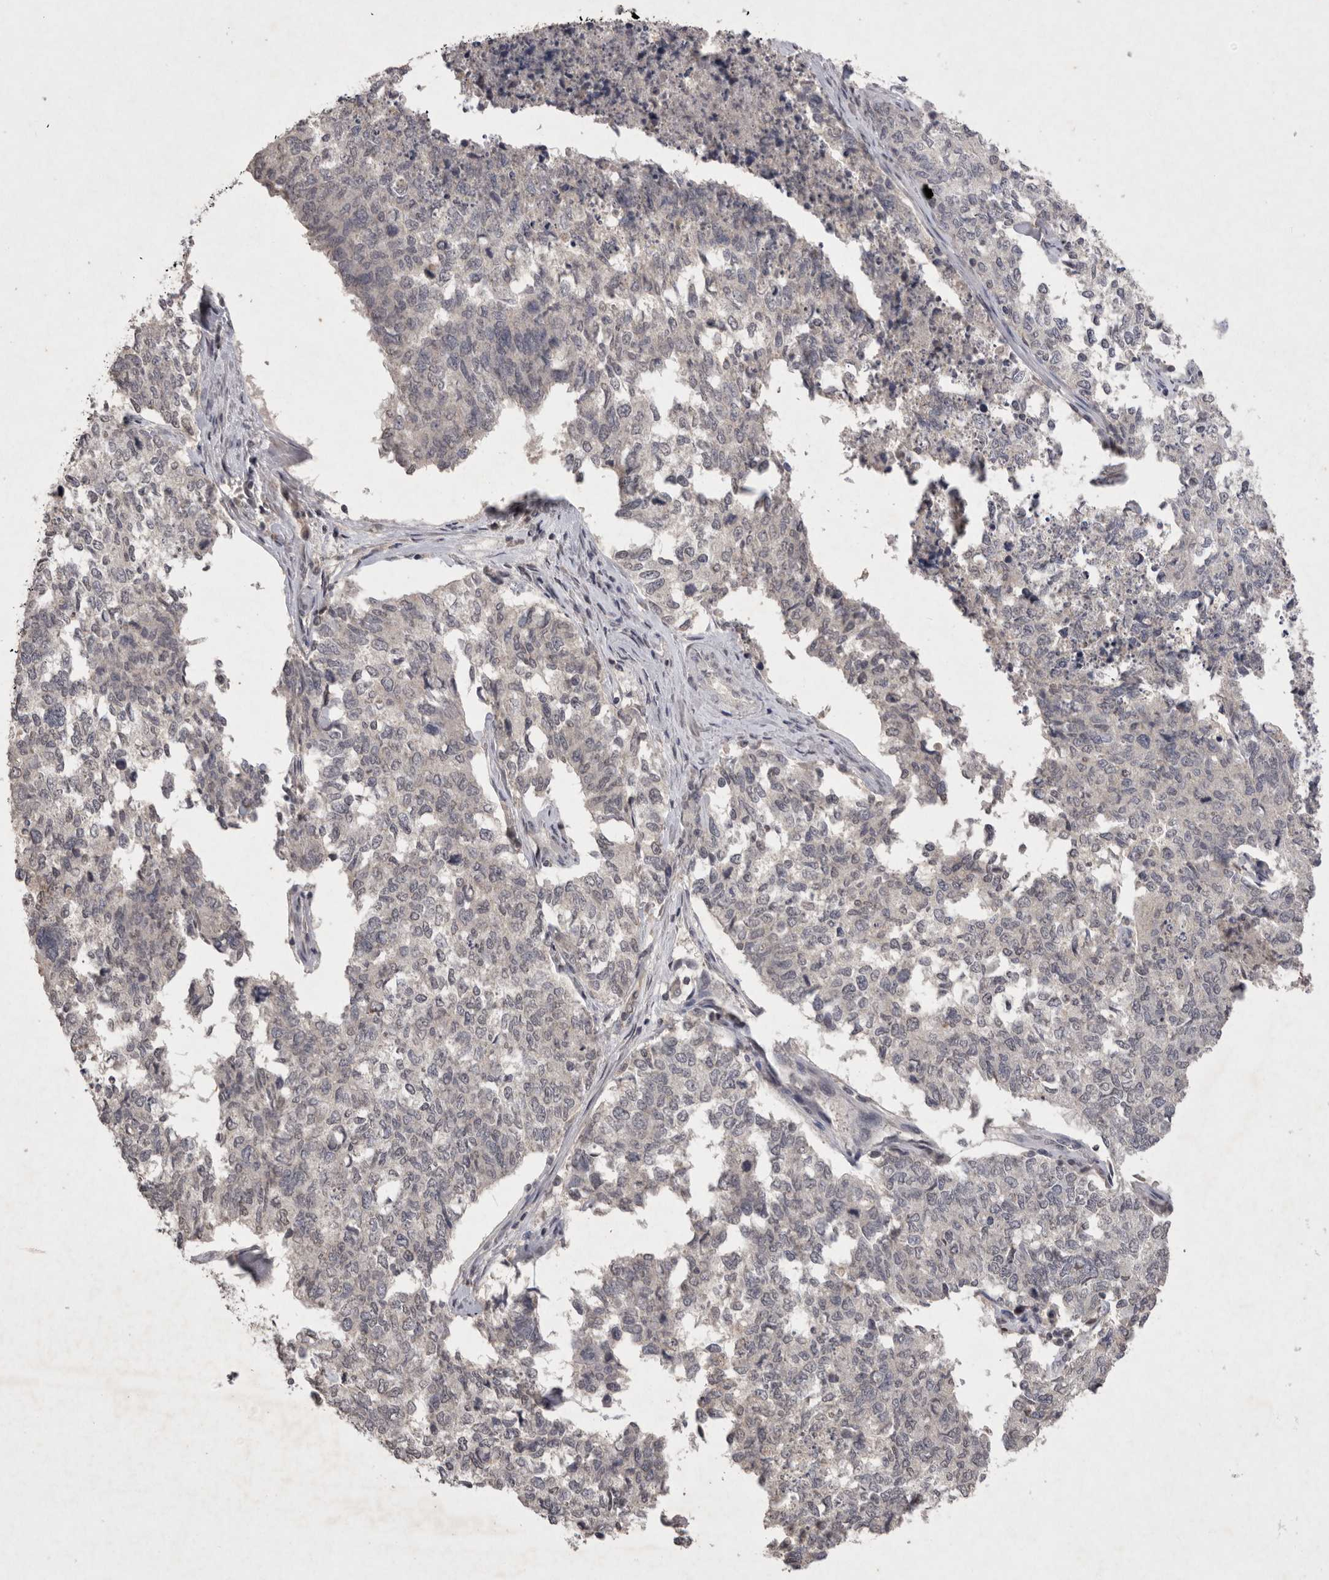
{"staining": {"intensity": "negative", "quantity": "none", "location": "none"}, "tissue": "cervical cancer", "cell_type": "Tumor cells", "image_type": "cancer", "snomed": [{"axis": "morphology", "description": "Squamous cell carcinoma, NOS"}, {"axis": "topography", "description": "Cervix"}], "caption": "Tumor cells are negative for brown protein staining in squamous cell carcinoma (cervical).", "gene": "APLNR", "patient": {"sex": "female", "age": 63}}